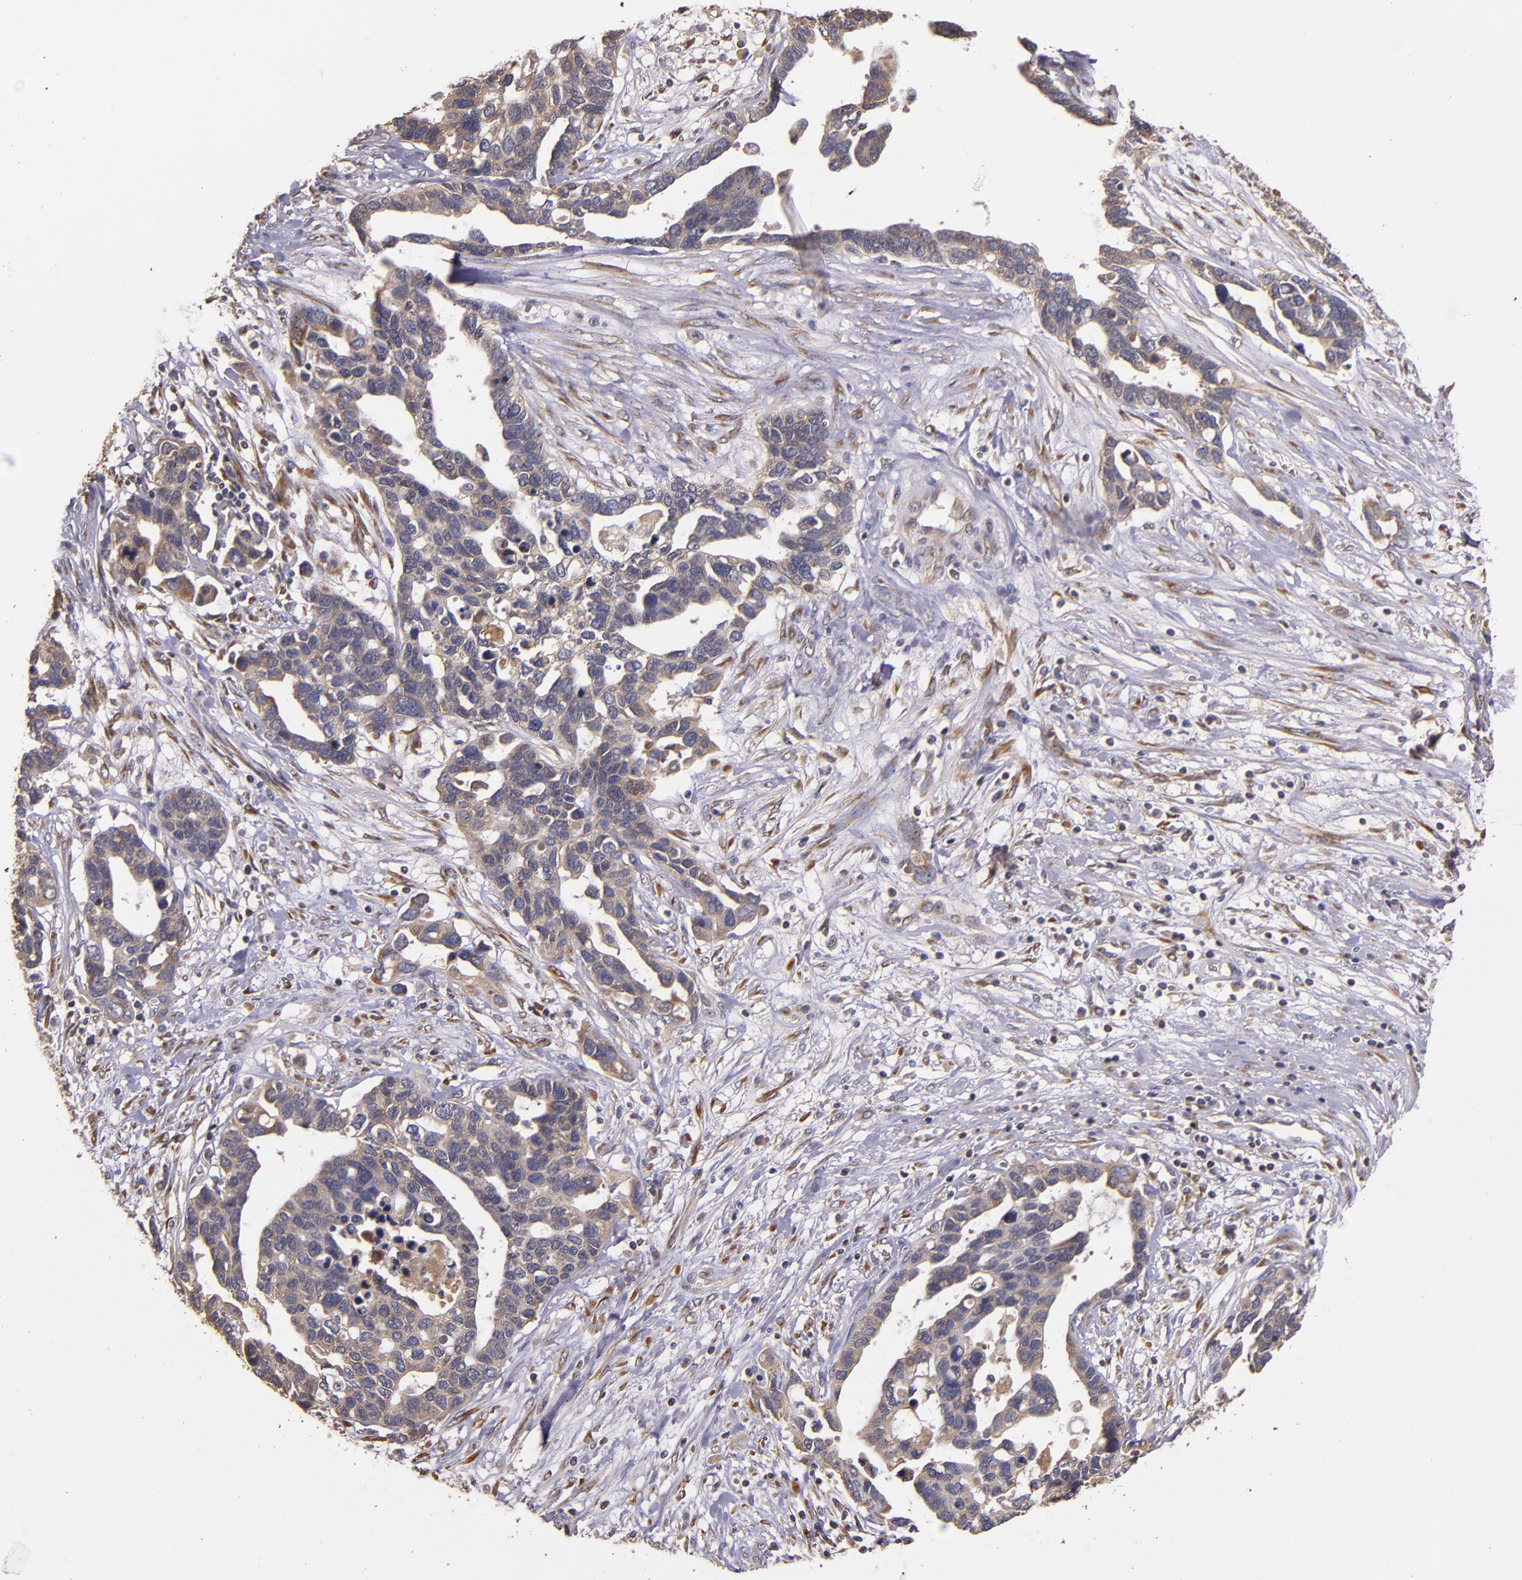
{"staining": {"intensity": "weak", "quantity": ">75%", "location": "cytoplasmic/membranous"}, "tissue": "ovarian cancer", "cell_type": "Tumor cells", "image_type": "cancer", "snomed": [{"axis": "morphology", "description": "Cystadenocarcinoma, serous, NOS"}, {"axis": "topography", "description": "Ovary"}], "caption": "Immunohistochemical staining of ovarian serous cystadenocarcinoma displays low levels of weak cytoplasmic/membranous protein expression in approximately >75% of tumor cells.", "gene": "PRAF2", "patient": {"sex": "female", "age": 54}}